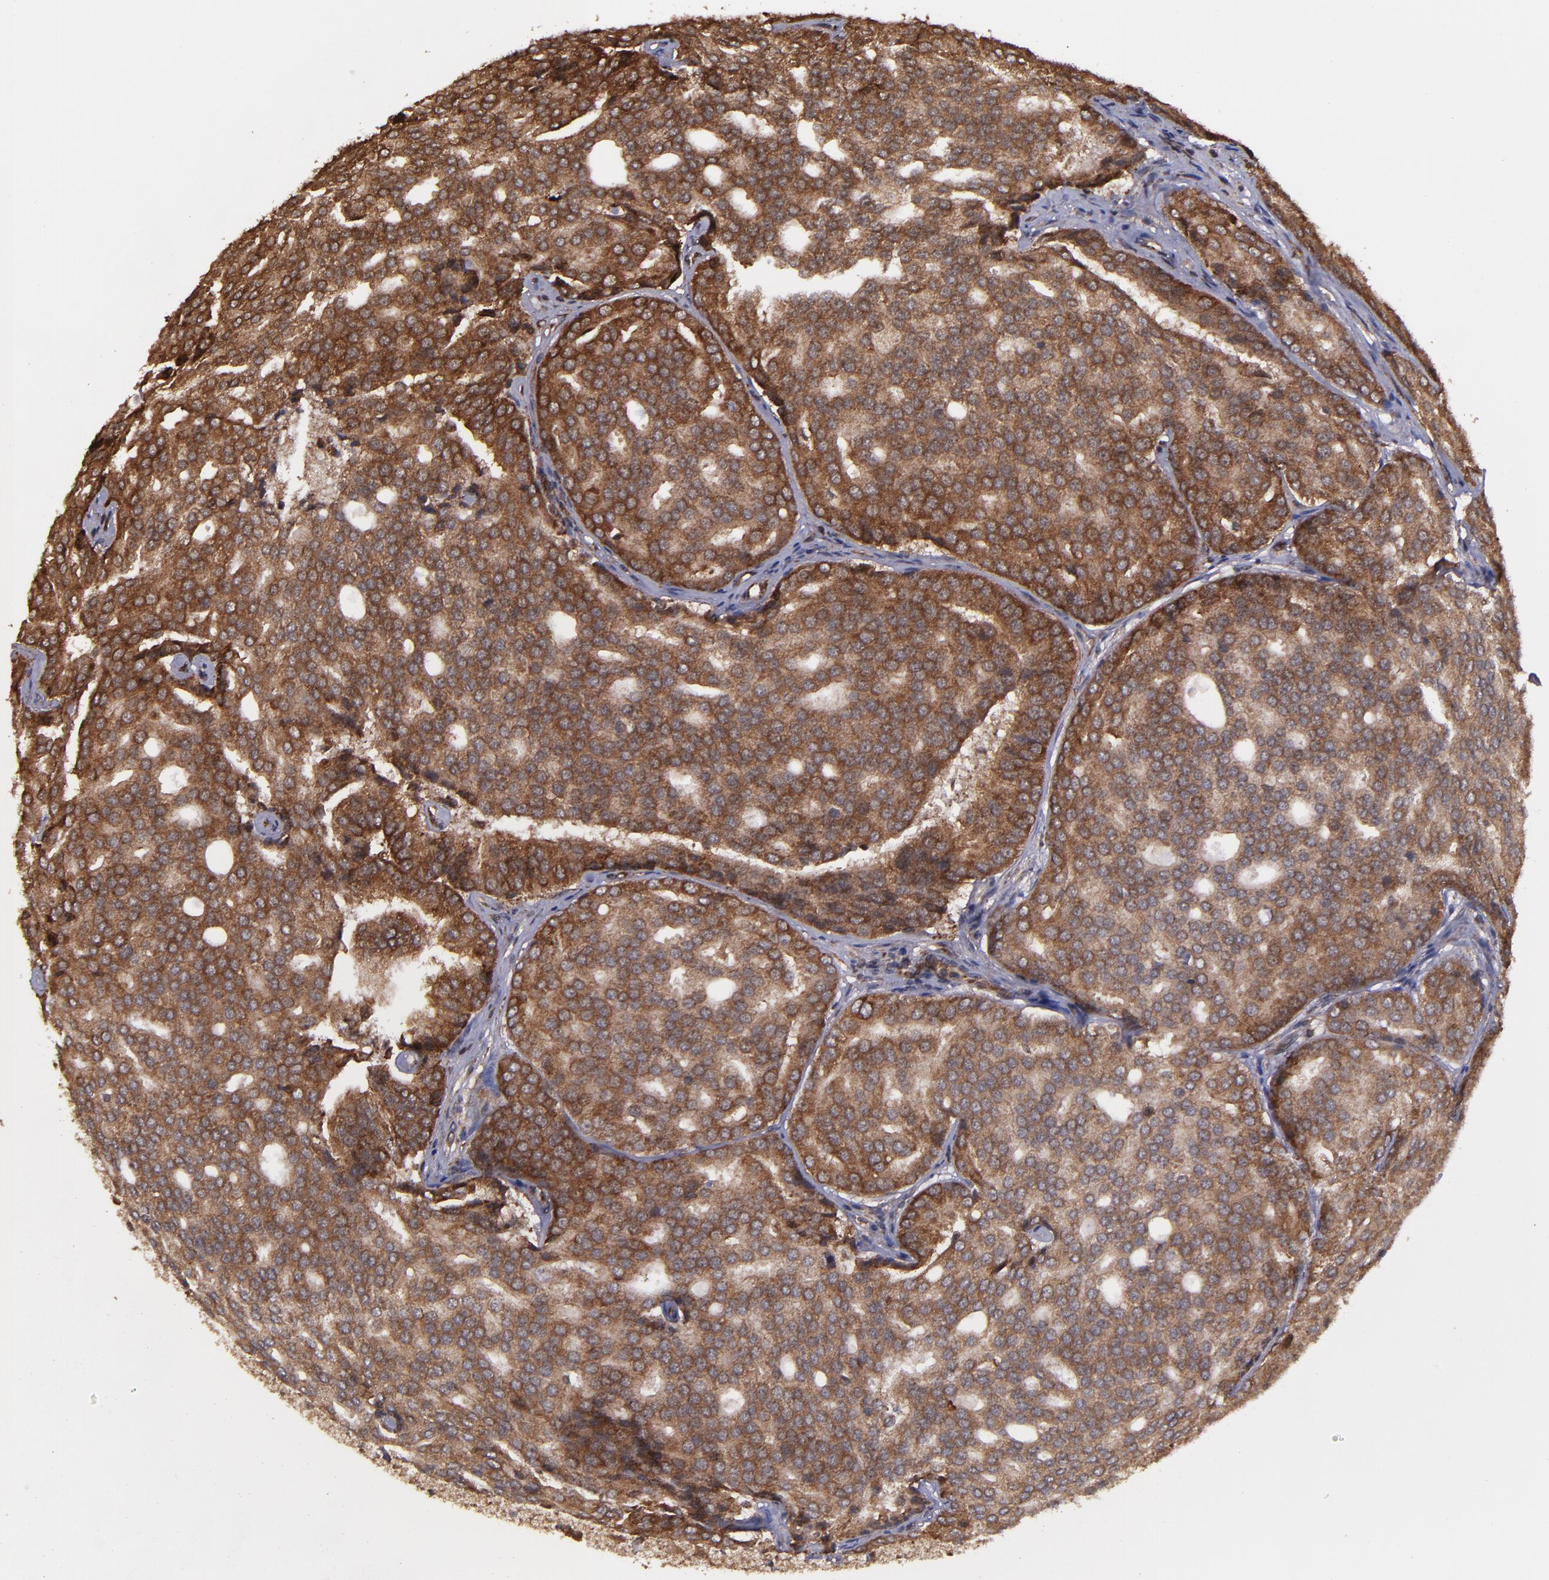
{"staining": {"intensity": "strong", "quantity": ">75%", "location": "cytoplasmic/membranous,nuclear"}, "tissue": "prostate cancer", "cell_type": "Tumor cells", "image_type": "cancer", "snomed": [{"axis": "morphology", "description": "Adenocarcinoma, High grade"}, {"axis": "topography", "description": "Prostate"}], "caption": "Approximately >75% of tumor cells in prostate cancer show strong cytoplasmic/membranous and nuclear protein expression as visualized by brown immunohistochemical staining.", "gene": "EIF4ENIF1", "patient": {"sex": "male", "age": 64}}